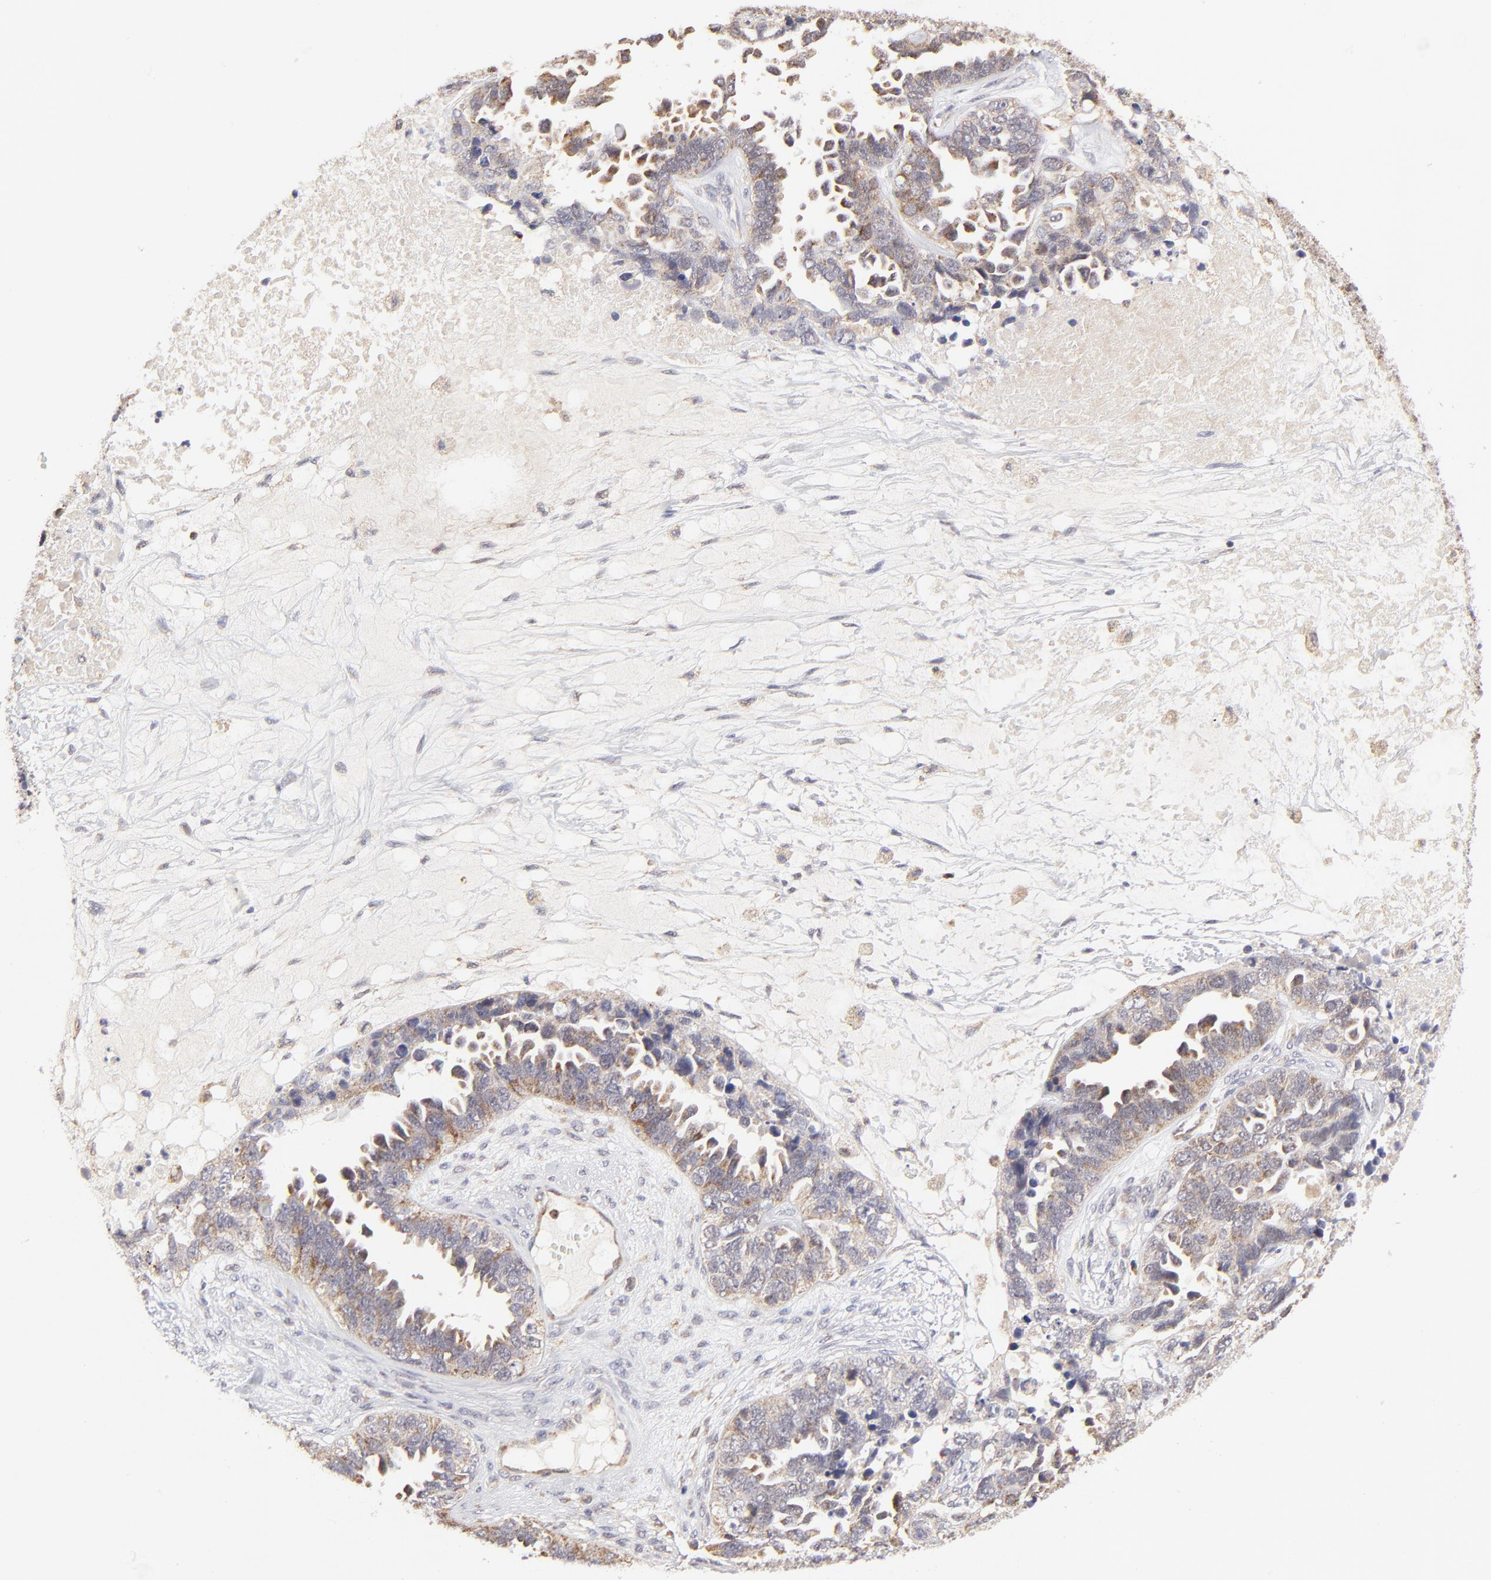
{"staining": {"intensity": "weak", "quantity": "<25%", "location": "cytoplasmic/membranous"}, "tissue": "ovarian cancer", "cell_type": "Tumor cells", "image_type": "cancer", "snomed": [{"axis": "morphology", "description": "Cystadenocarcinoma, serous, NOS"}, {"axis": "topography", "description": "Ovary"}], "caption": "There is no significant staining in tumor cells of serous cystadenocarcinoma (ovarian).", "gene": "MAP2K7", "patient": {"sex": "female", "age": 82}}